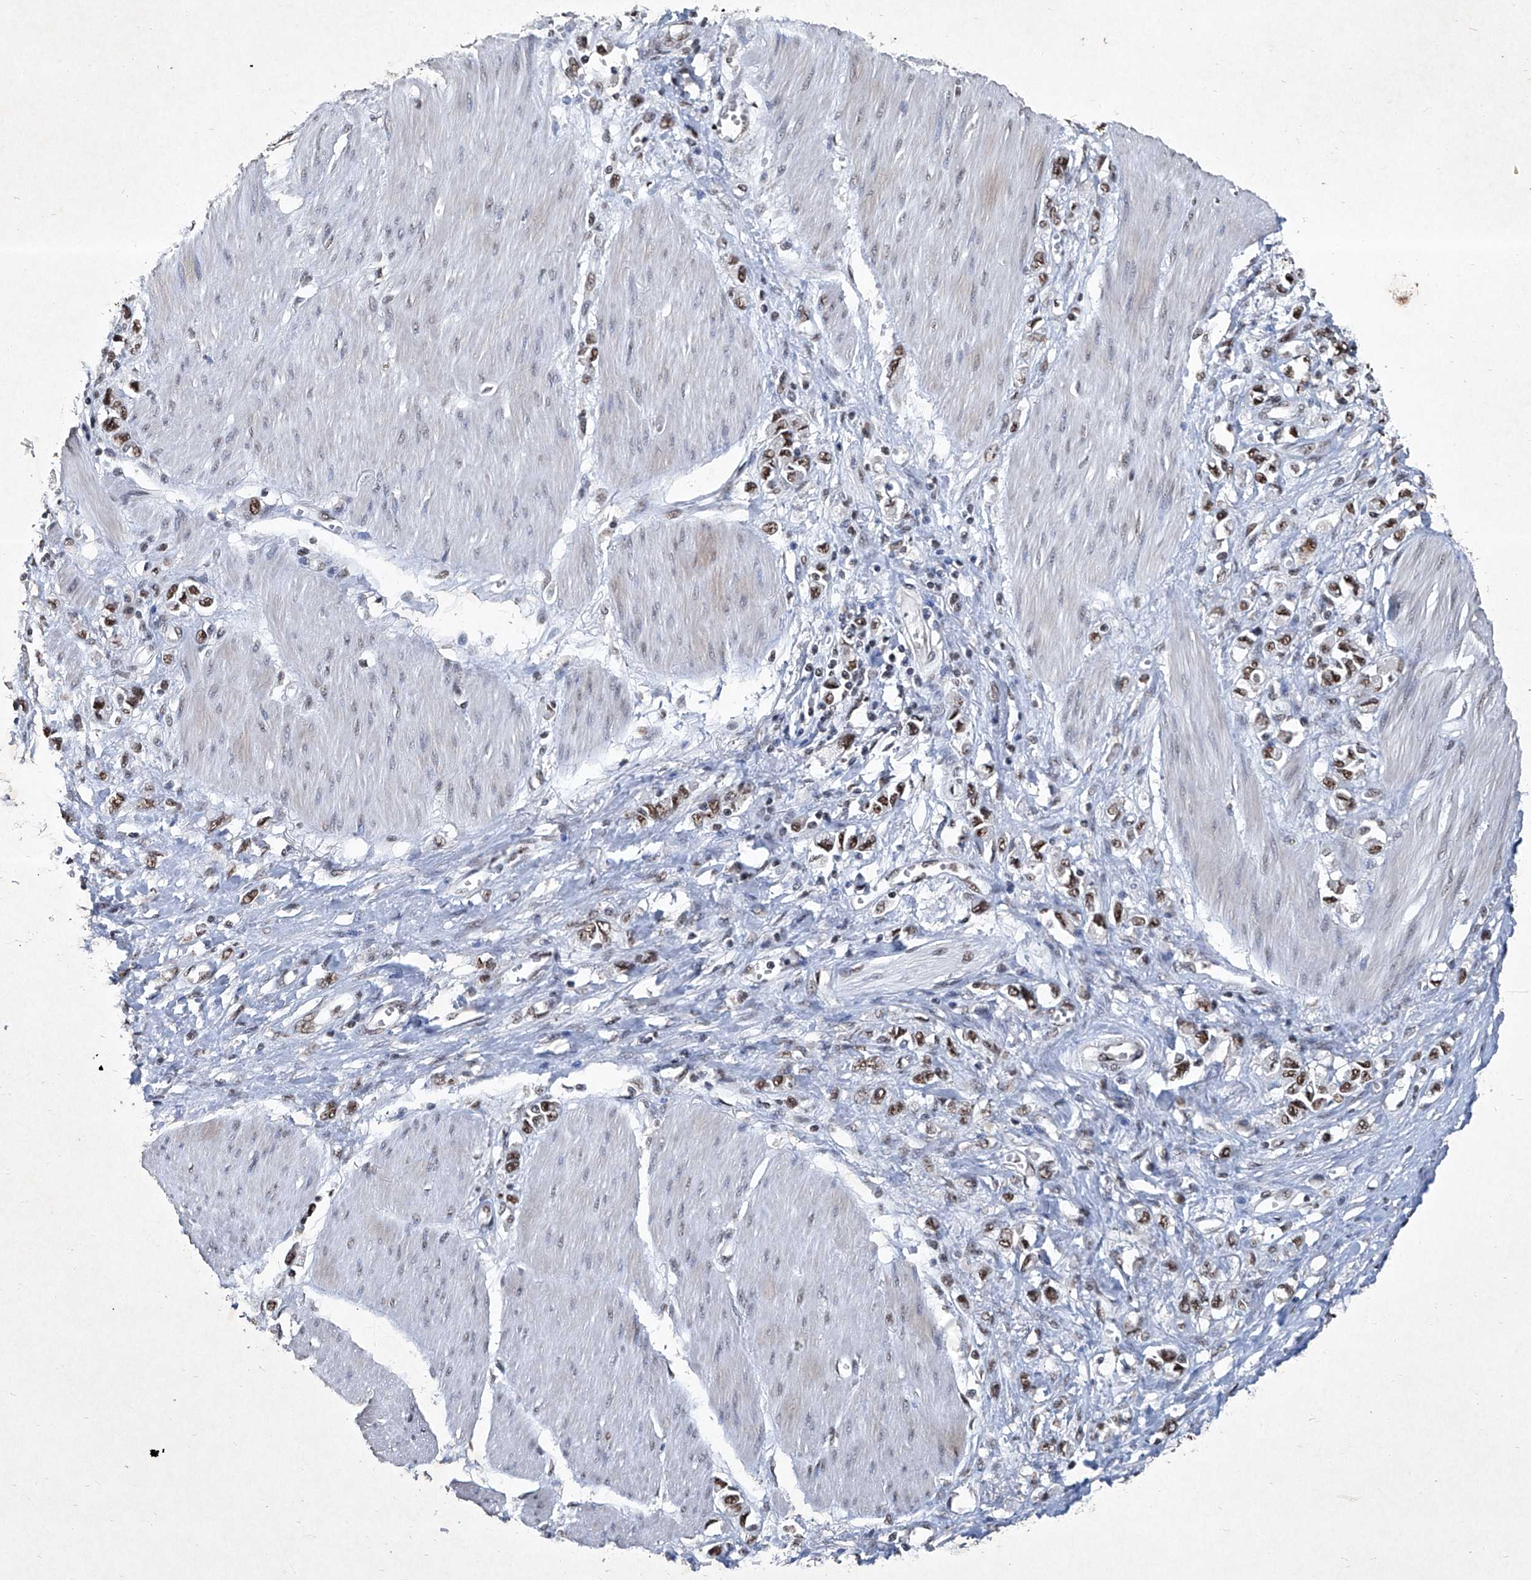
{"staining": {"intensity": "moderate", "quantity": ">75%", "location": "nuclear"}, "tissue": "stomach cancer", "cell_type": "Tumor cells", "image_type": "cancer", "snomed": [{"axis": "morphology", "description": "Adenocarcinoma, NOS"}, {"axis": "topography", "description": "Stomach"}], "caption": "IHC of human adenocarcinoma (stomach) exhibits medium levels of moderate nuclear positivity in about >75% of tumor cells. (IHC, brightfield microscopy, high magnification).", "gene": "DDX39B", "patient": {"sex": "female", "age": 76}}